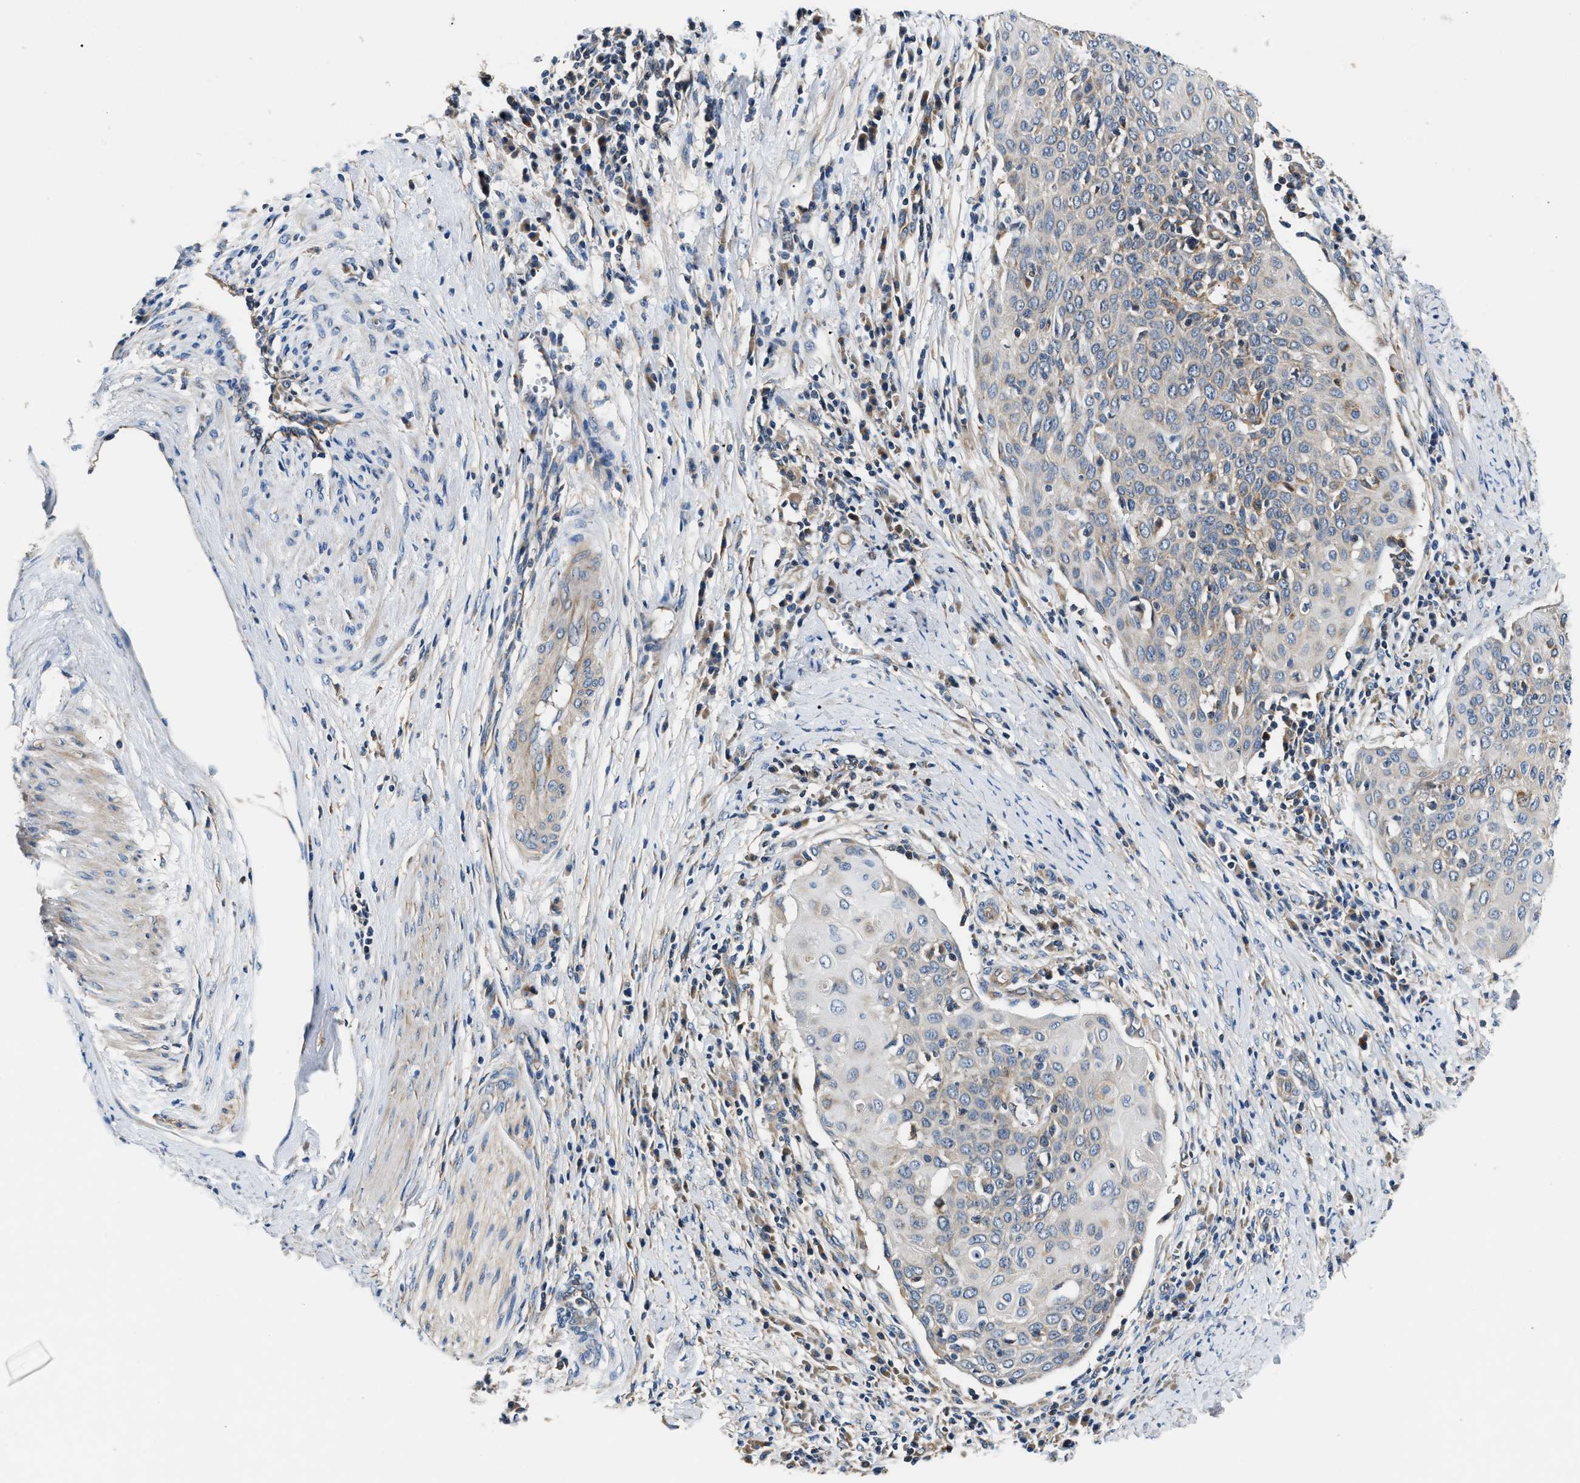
{"staining": {"intensity": "negative", "quantity": "none", "location": "none"}, "tissue": "cervical cancer", "cell_type": "Tumor cells", "image_type": "cancer", "snomed": [{"axis": "morphology", "description": "Squamous cell carcinoma, NOS"}, {"axis": "topography", "description": "Cervix"}], "caption": "Immunohistochemistry (IHC) of human squamous cell carcinoma (cervical) reveals no staining in tumor cells.", "gene": "TEX2", "patient": {"sex": "female", "age": 39}}